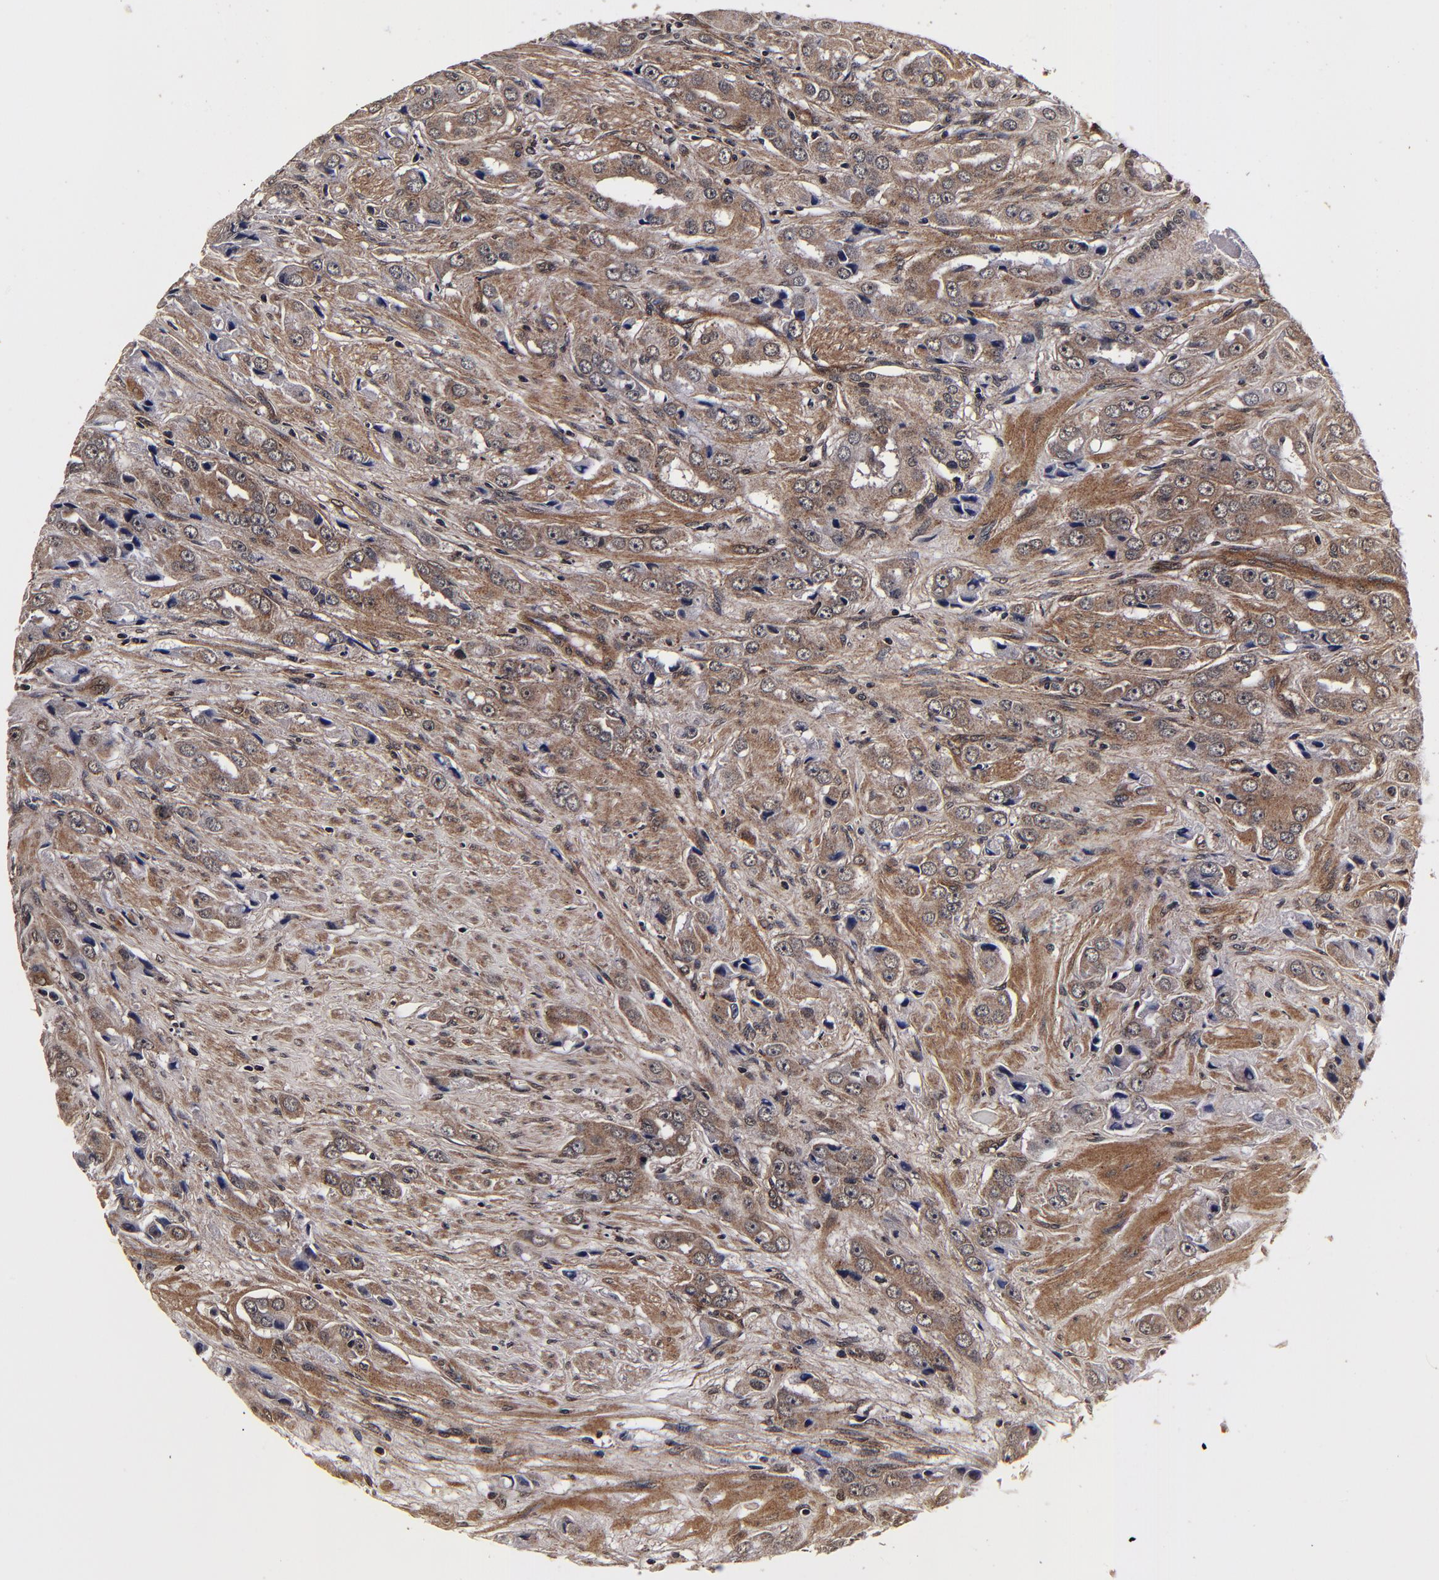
{"staining": {"intensity": "moderate", "quantity": ">75%", "location": "cytoplasmic/membranous"}, "tissue": "prostate cancer", "cell_type": "Tumor cells", "image_type": "cancer", "snomed": [{"axis": "morphology", "description": "Adenocarcinoma, Medium grade"}, {"axis": "topography", "description": "Prostate"}], "caption": "Immunohistochemistry (IHC) (DAB (3,3'-diaminobenzidine)) staining of human prostate cancer displays moderate cytoplasmic/membranous protein positivity in about >75% of tumor cells.", "gene": "MMP15", "patient": {"sex": "male", "age": 53}}